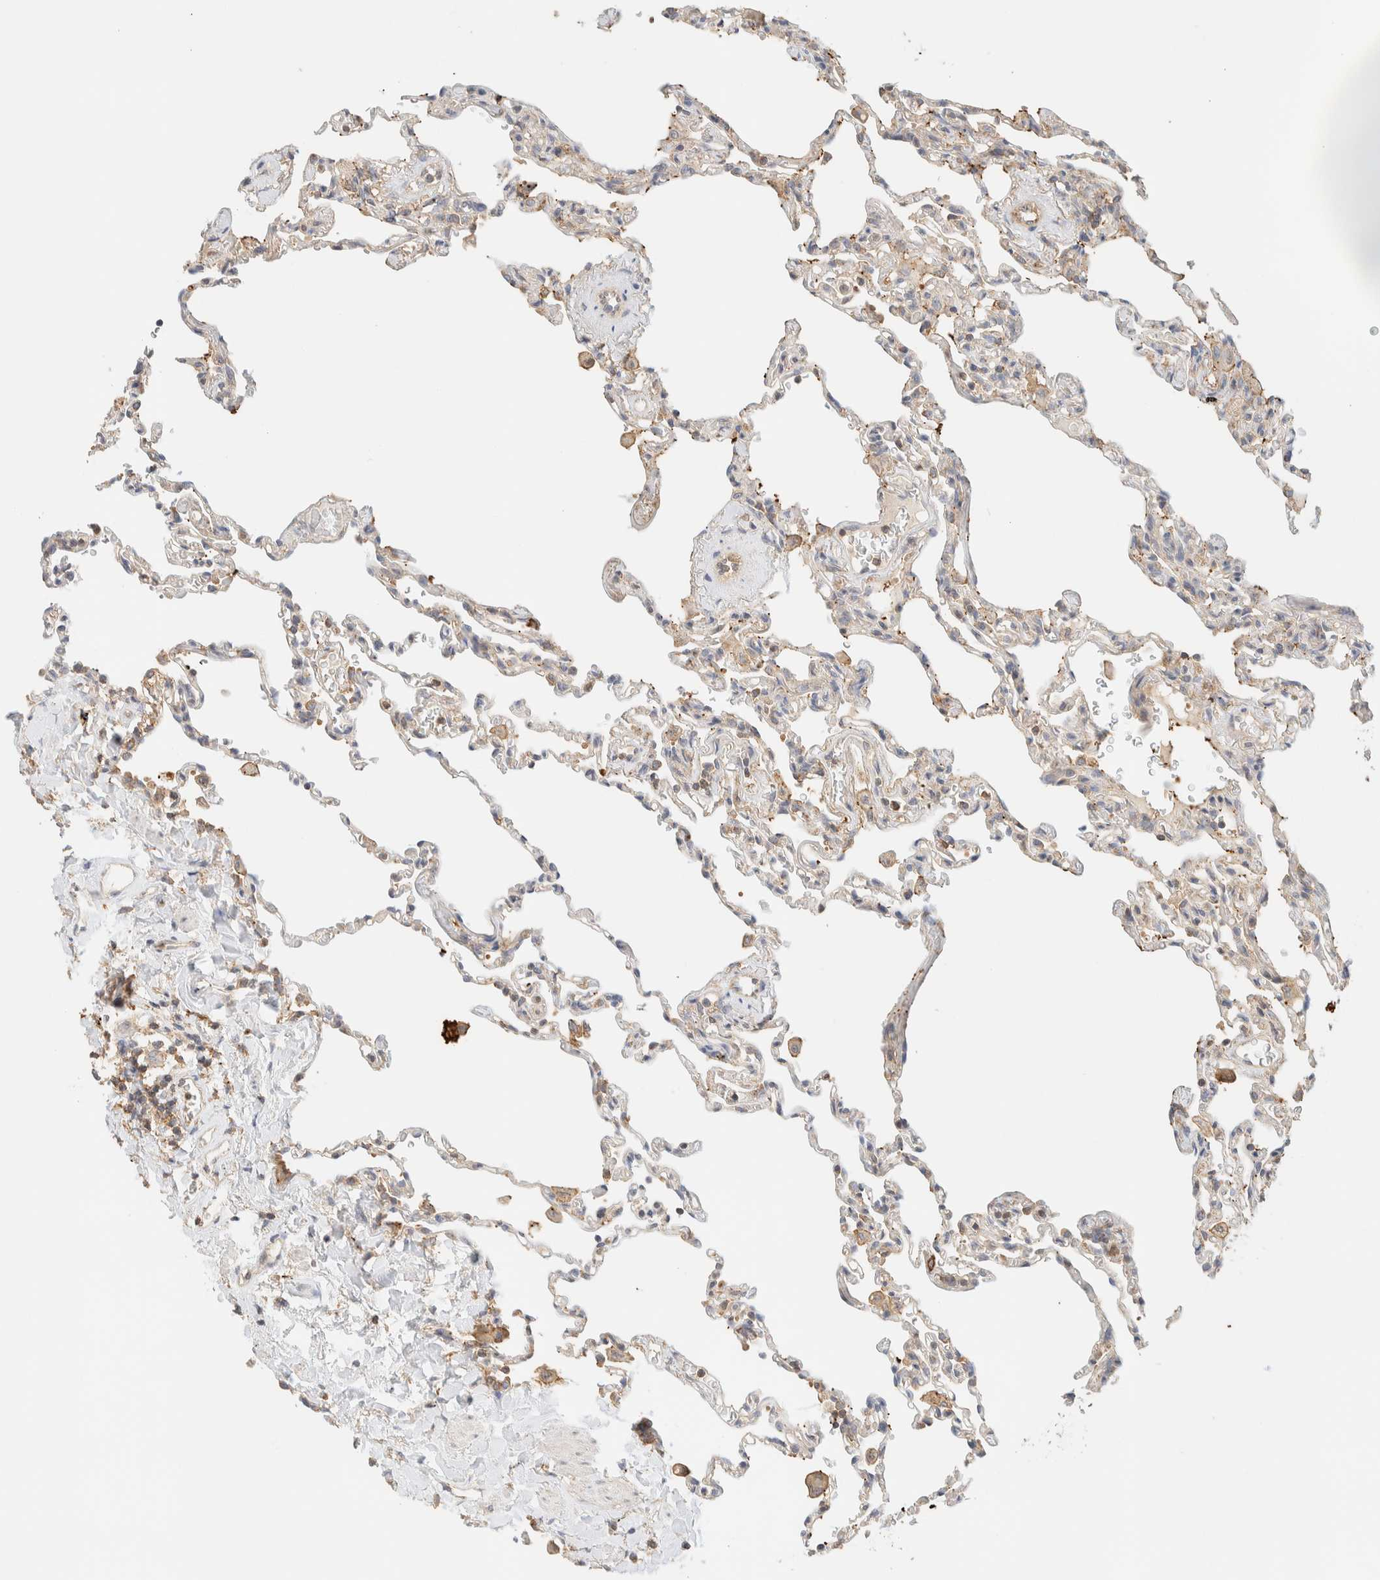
{"staining": {"intensity": "weak", "quantity": "25%-75%", "location": "cytoplasmic/membranous"}, "tissue": "lung", "cell_type": "Alveolar cells", "image_type": "normal", "snomed": [{"axis": "morphology", "description": "Normal tissue, NOS"}, {"axis": "topography", "description": "Lung"}], "caption": "Protein staining of benign lung exhibits weak cytoplasmic/membranous staining in about 25%-75% of alveolar cells. (brown staining indicates protein expression, while blue staining denotes nuclei).", "gene": "TBC1D8B", "patient": {"sex": "male", "age": 59}}